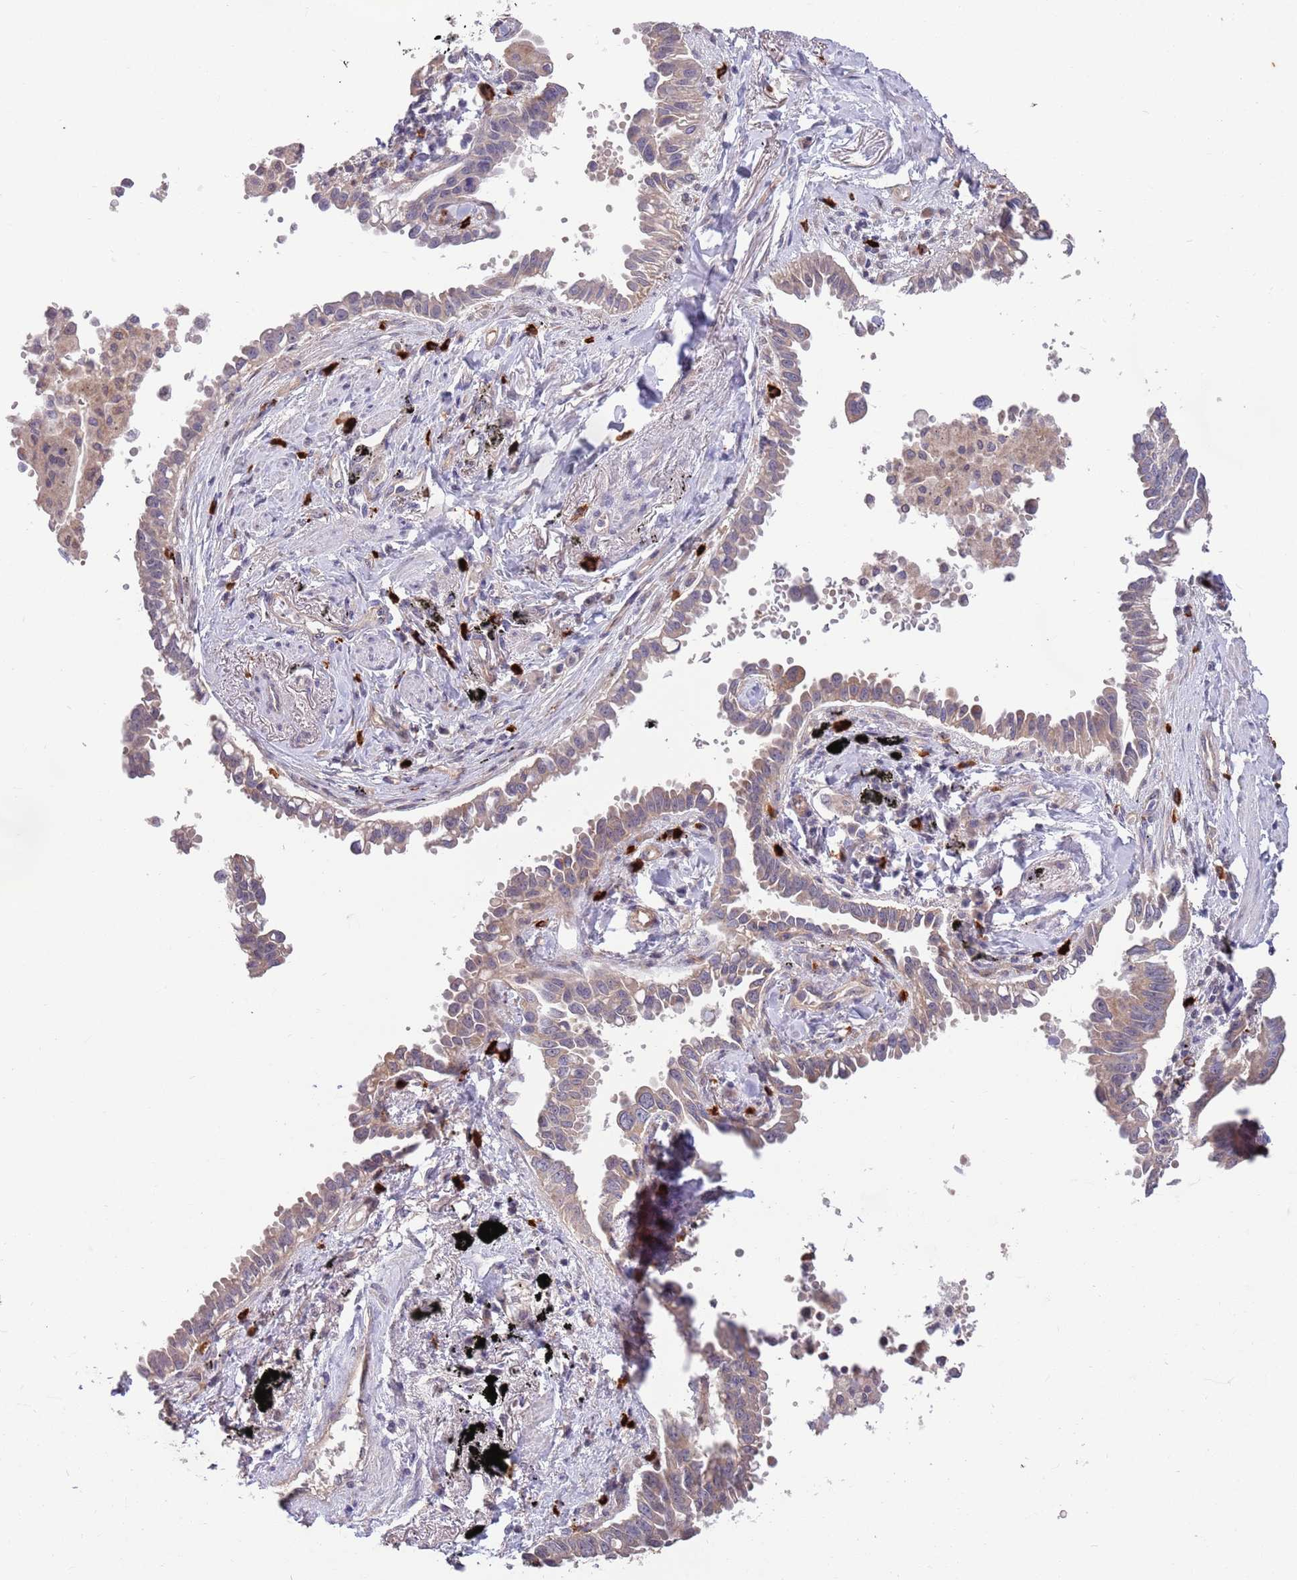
{"staining": {"intensity": "weak", "quantity": "25%-75%", "location": "cytoplasmic/membranous"}, "tissue": "lung cancer", "cell_type": "Tumor cells", "image_type": "cancer", "snomed": [{"axis": "morphology", "description": "Adenocarcinoma, NOS"}, {"axis": "topography", "description": "Lung"}], "caption": "This photomicrograph displays immunohistochemistry (IHC) staining of human lung cancer, with low weak cytoplasmic/membranous staining in approximately 25%-75% of tumor cells.", "gene": "MARVELD2", "patient": {"sex": "male", "age": 67}}